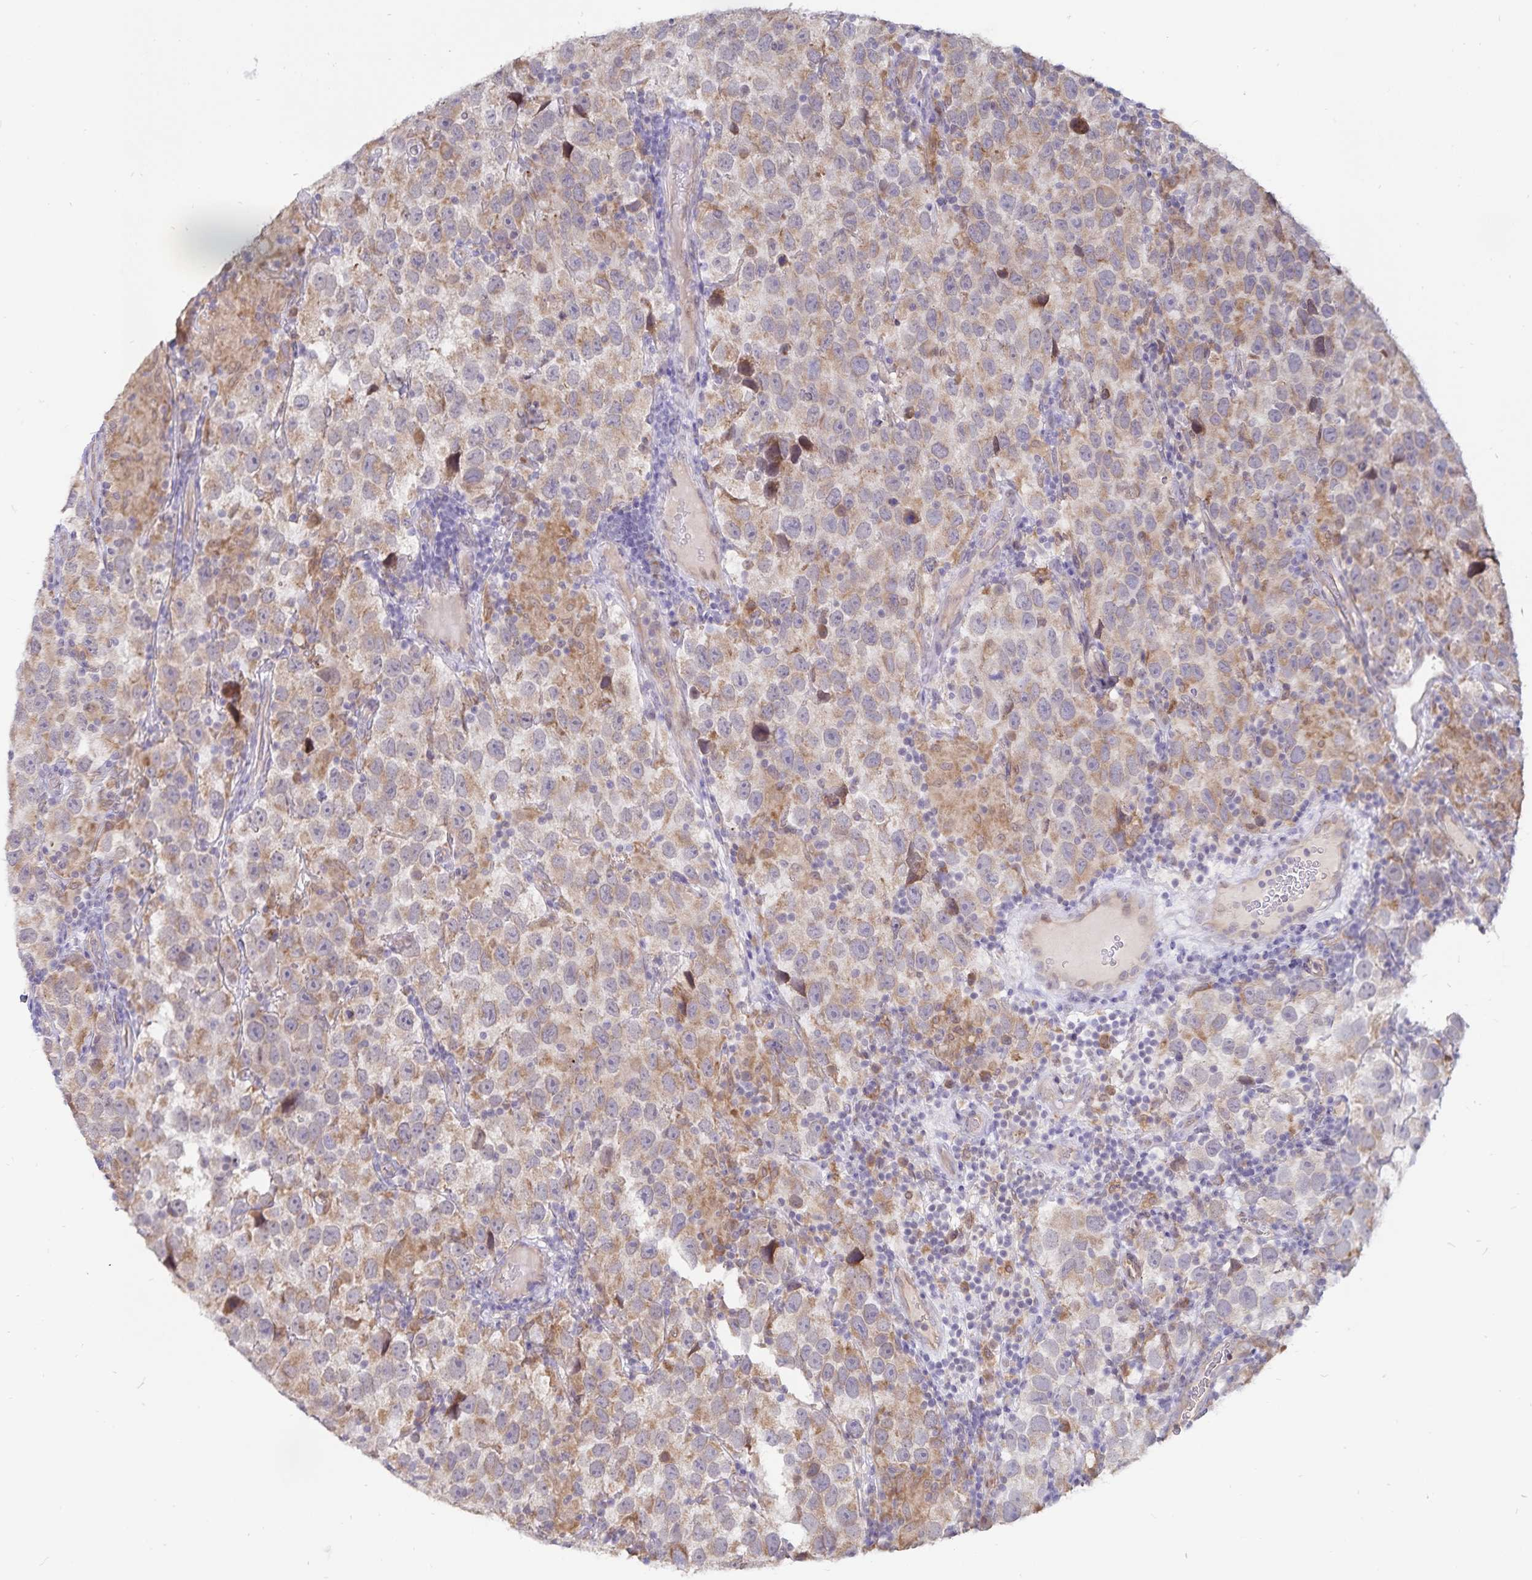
{"staining": {"intensity": "weak", "quantity": "<25%", "location": "cytoplasmic/membranous"}, "tissue": "testis cancer", "cell_type": "Tumor cells", "image_type": "cancer", "snomed": [{"axis": "morphology", "description": "Seminoma, NOS"}, {"axis": "topography", "description": "Testis"}], "caption": "Immunohistochemistry of testis cancer (seminoma) exhibits no expression in tumor cells.", "gene": "ATP2A2", "patient": {"sex": "male", "age": 26}}